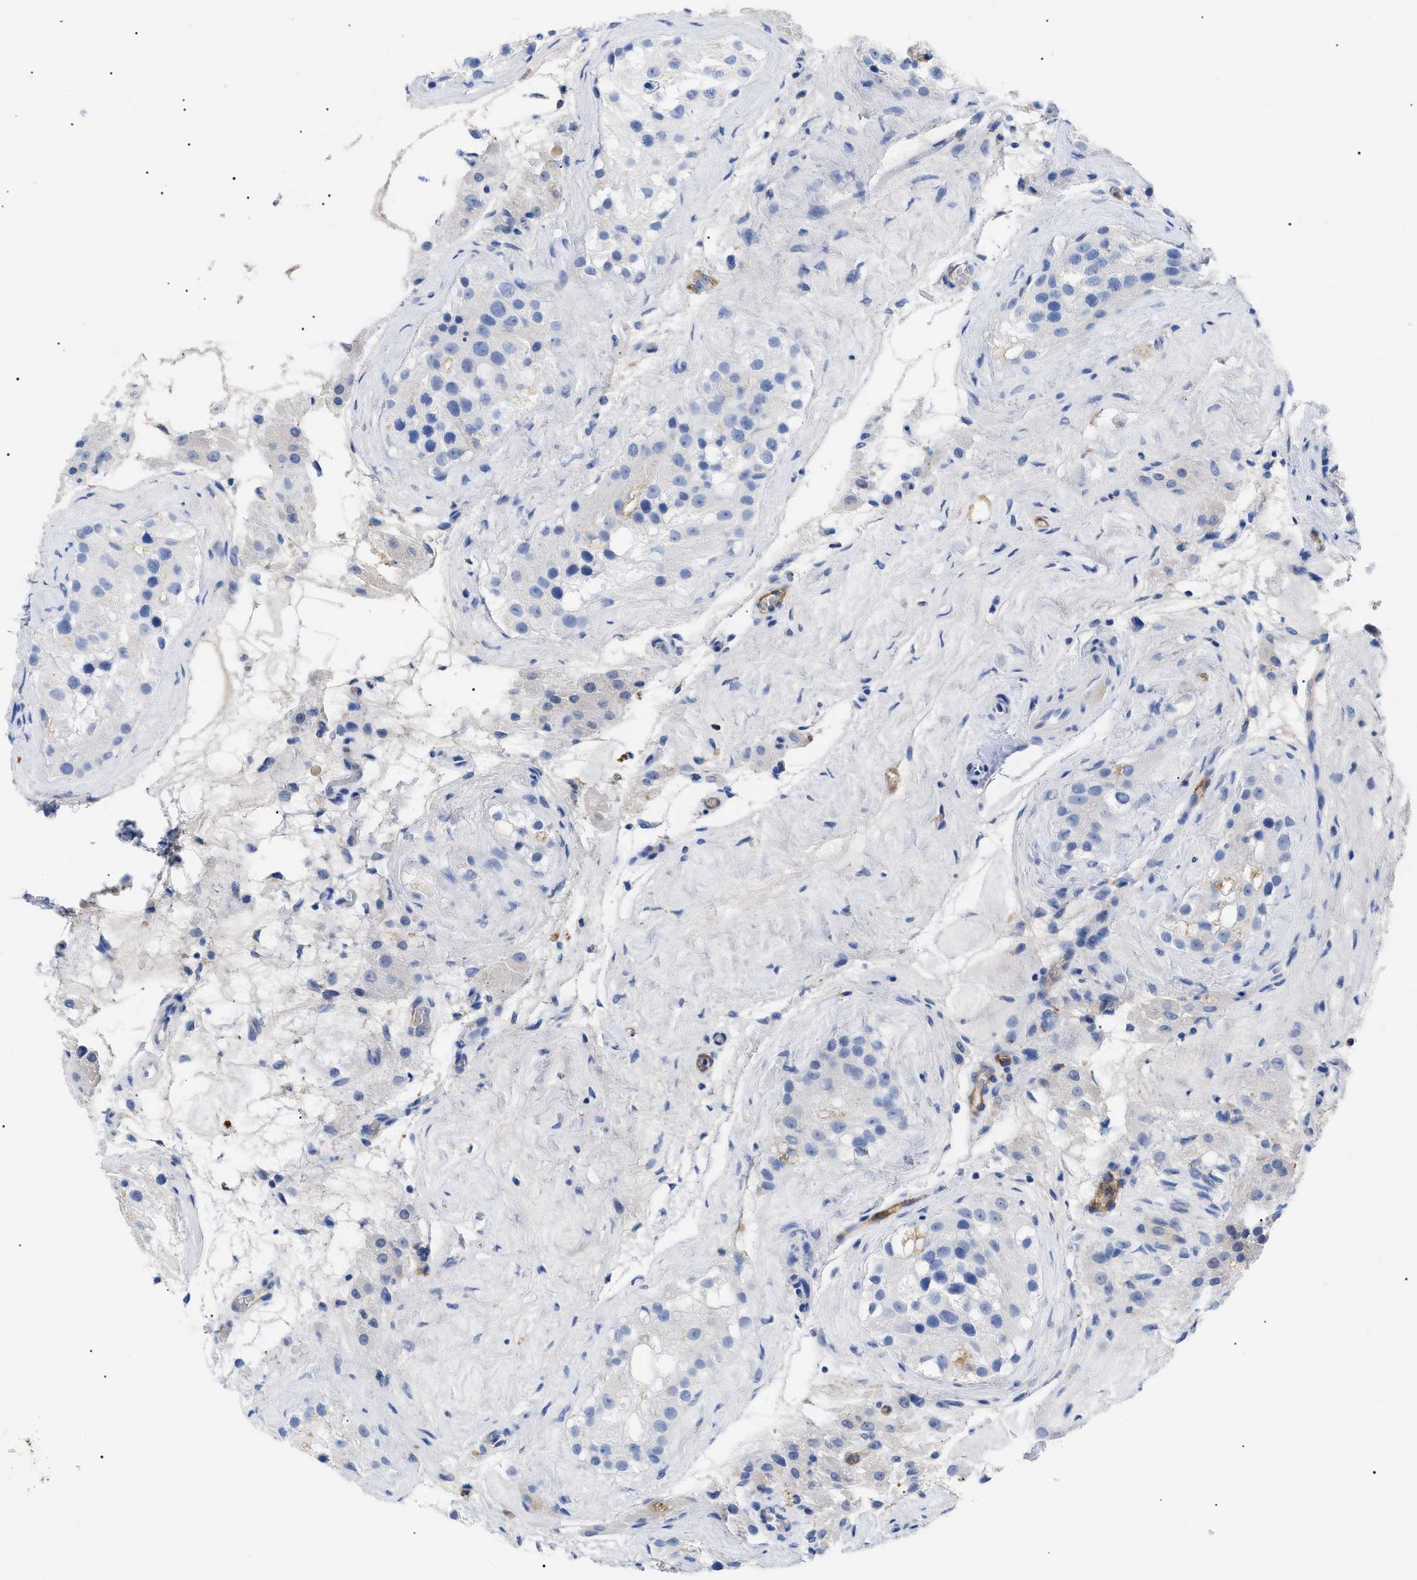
{"staining": {"intensity": "negative", "quantity": "none", "location": "none"}, "tissue": "testis", "cell_type": "Cells in seminiferous ducts", "image_type": "normal", "snomed": [{"axis": "morphology", "description": "Normal tissue, NOS"}, {"axis": "morphology", "description": "Seminoma, NOS"}, {"axis": "topography", "description": "Testis"}], "caption": "Cells in seminiferous ducts are negative for protein expression in benign human testis.", "gene": "ACKR1", "patient": {"sex": "male", "age": 71}}